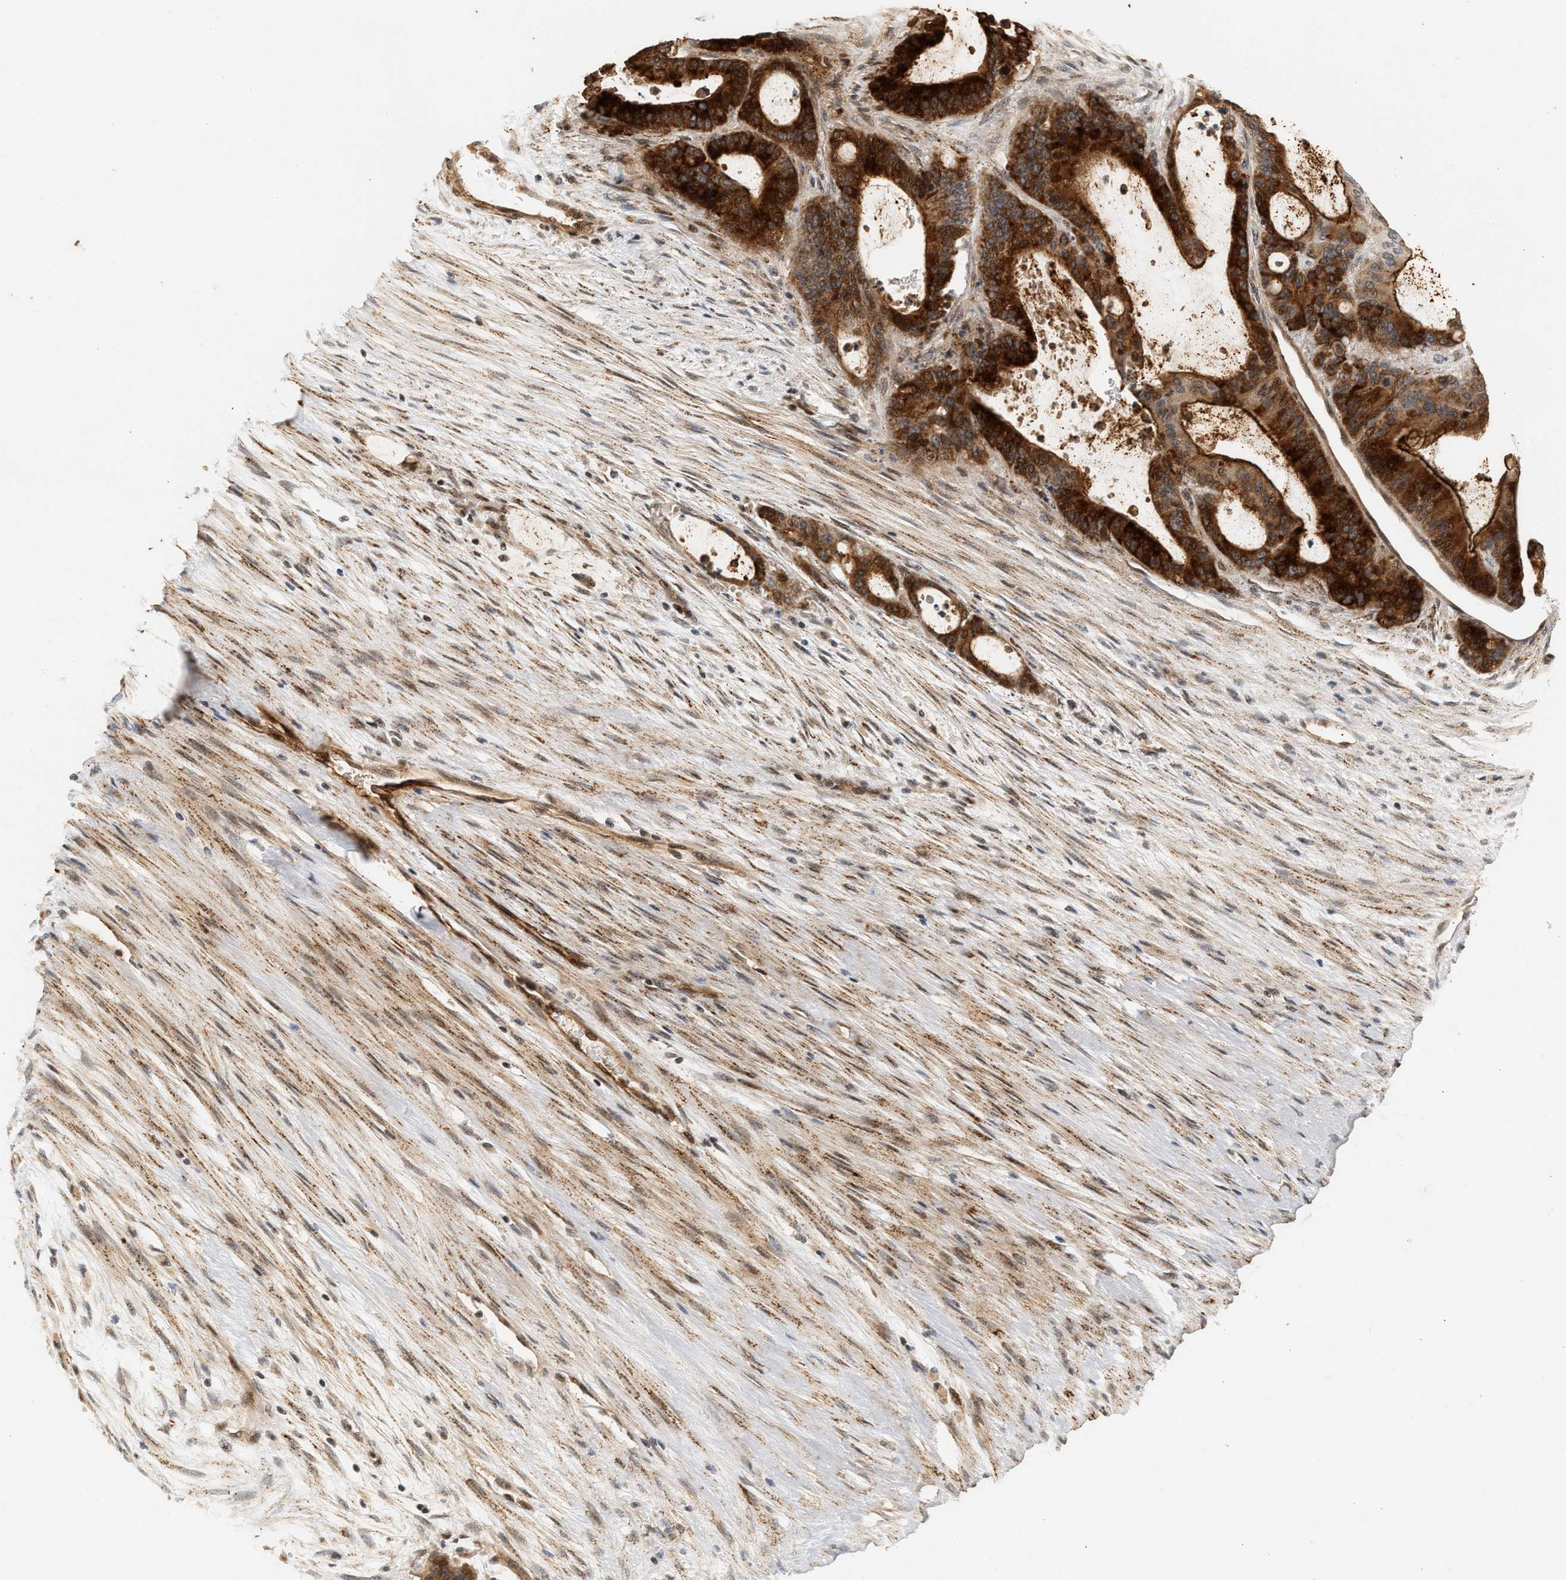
{"staining": {"intensity": "strong", "quantity": ">75%", "location": "cytoplasmic/membranous"}, "tissue": "liver cancer", "cell_type": "Tumor cells", "image_type": "cancer", "snomed": [{"axis": "morphology", "description": "Cholangiocarcinoma"}, {"axis": "topography", "description": "Liver"}], "caption": "Brown immunohistochemical staining in human cholangiocarcinoma (liver) reveals strong cytoplasmic/membranous expression in about >75% of tumor cells.", "gene": "PLXND1", "patient": {"sex": "female", "age": 73}}